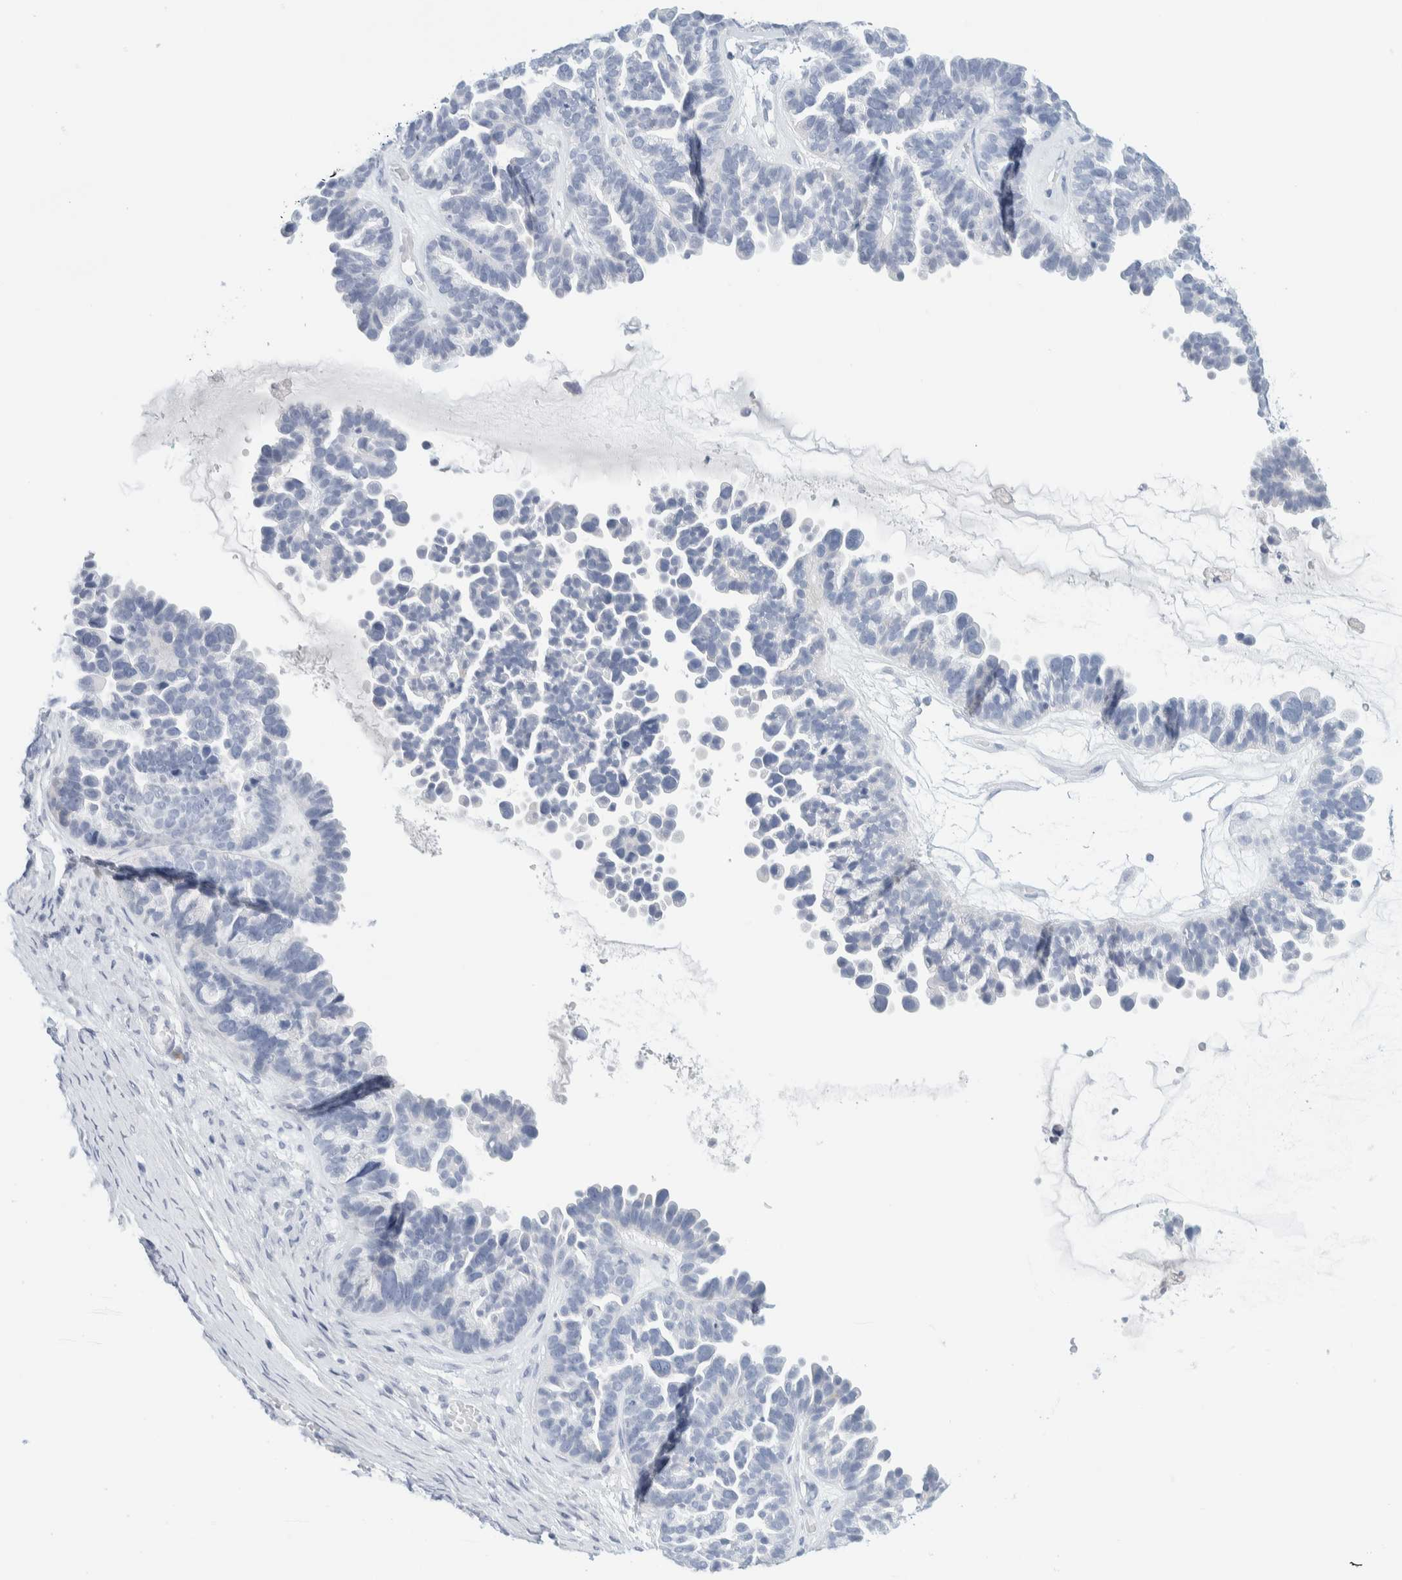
{"staining": {"intensity": "negative", "quantity": "none", "location": "none"}, "tissue": "ovarian cancer", "cell_type": "Tumor cells", "image_type": "cancer", "snomed": [{"axis": "morphology", "description": "Cystadenocarcinoma, serous, NOS"}, {"axis": "topography", "description": "Ovary"}], "caption": "A micrograph of human ovarian cancer is negative for staining in tumor cells. (IHC, brightfield microscopy, high magnification).", "gene": "ATCAY", "patient": {"sex": "female", "age": 56}}